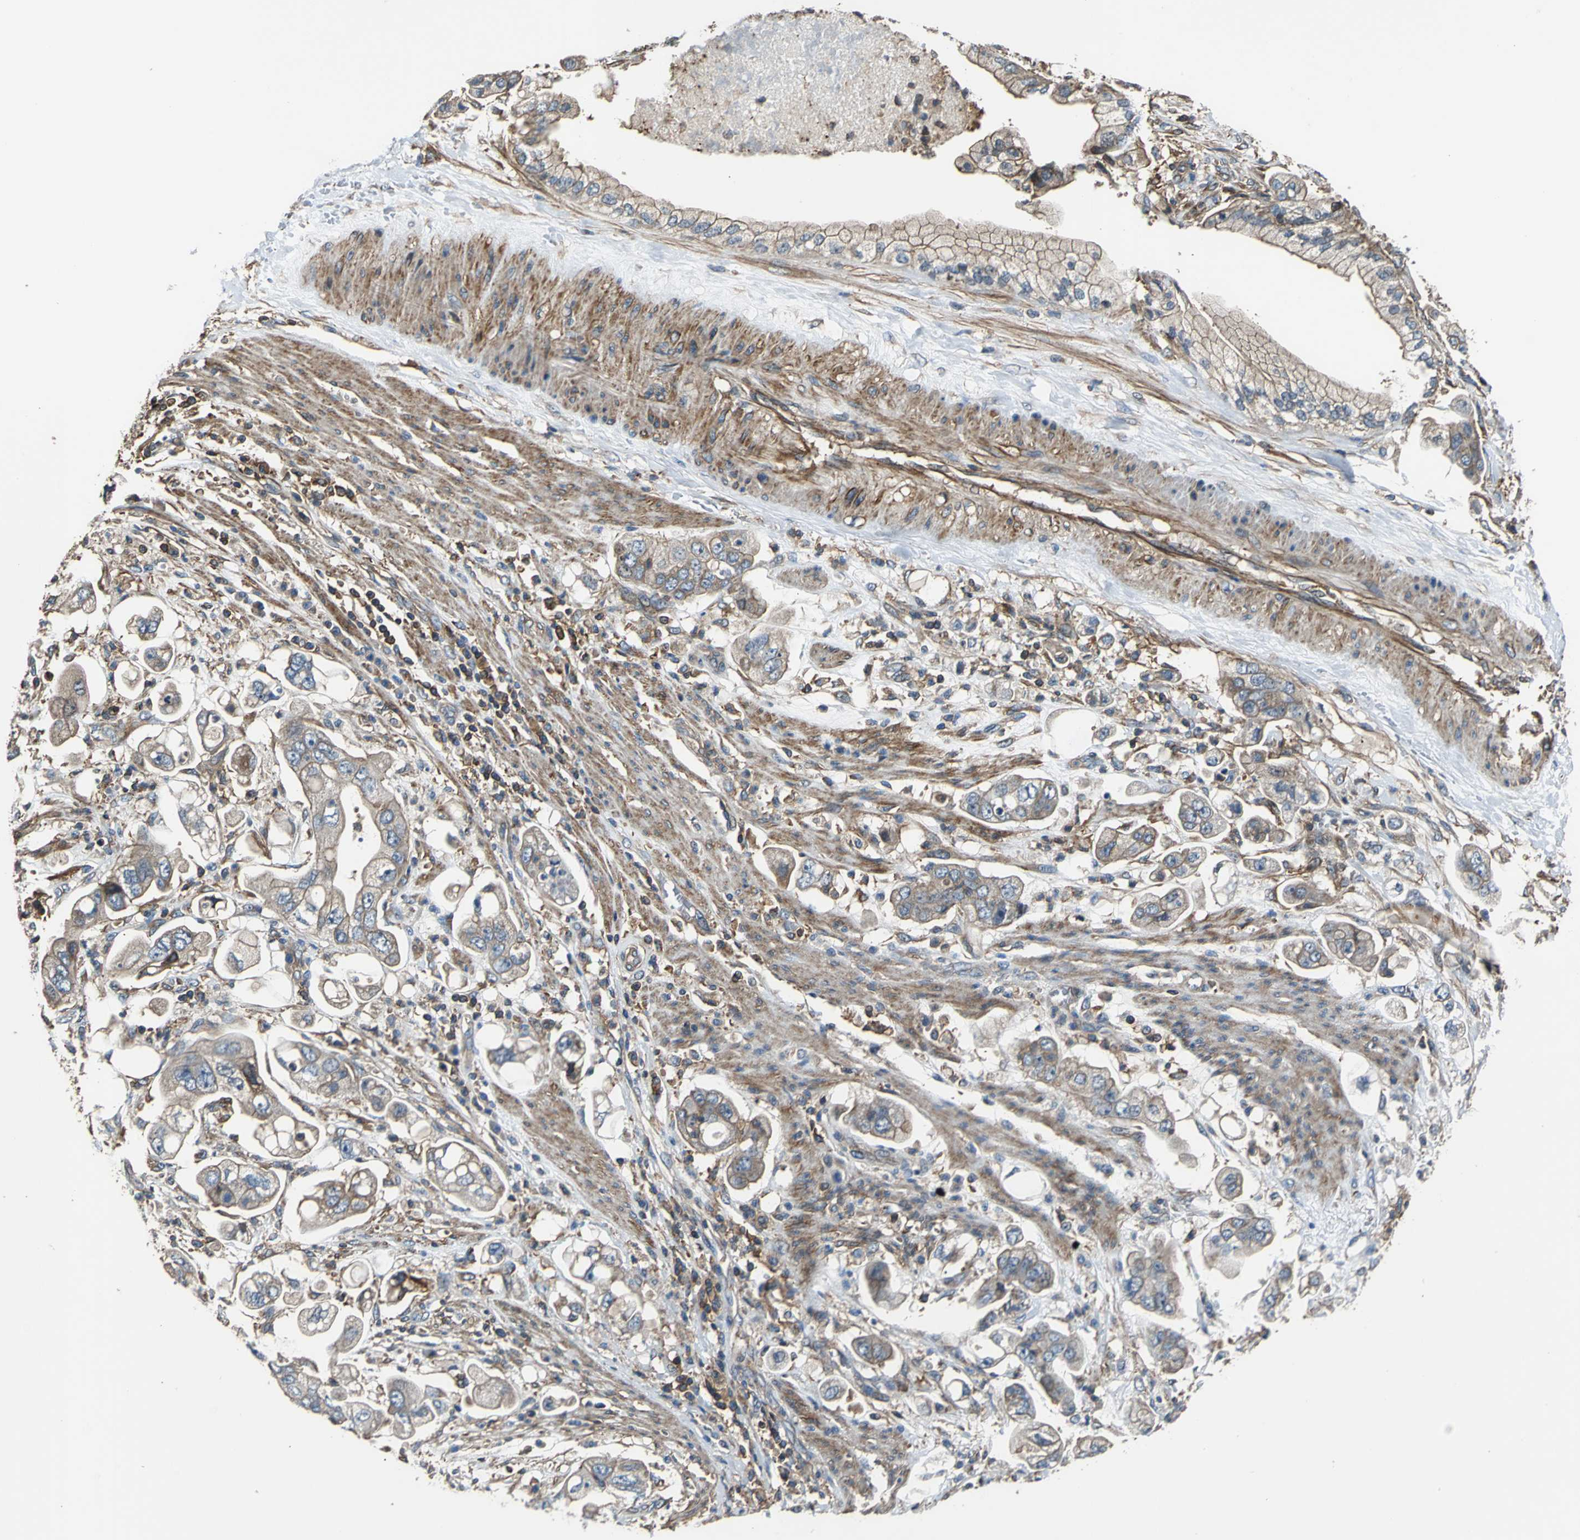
{"staining": {"intensity": "moderate", "quantity": ">75%", "location": "cytoplasmic/membranous"}, "tissue": "stomach cancer", "cell_type": "Tumor cells", "image_type": "cancer", "snomed": [{"axis": "morphology", "description": "Adenocarcinoma, NOS"}, {"axis": "topography", "description": "Stomach"}], "caption": "A brown stain highlights moderate cytoplasmic/membranous positivity of a protein in adenocarcinoma (stomach) tumor cells.", "gene": "PARVA", "patient": {"sex": "male", "age": 62}}